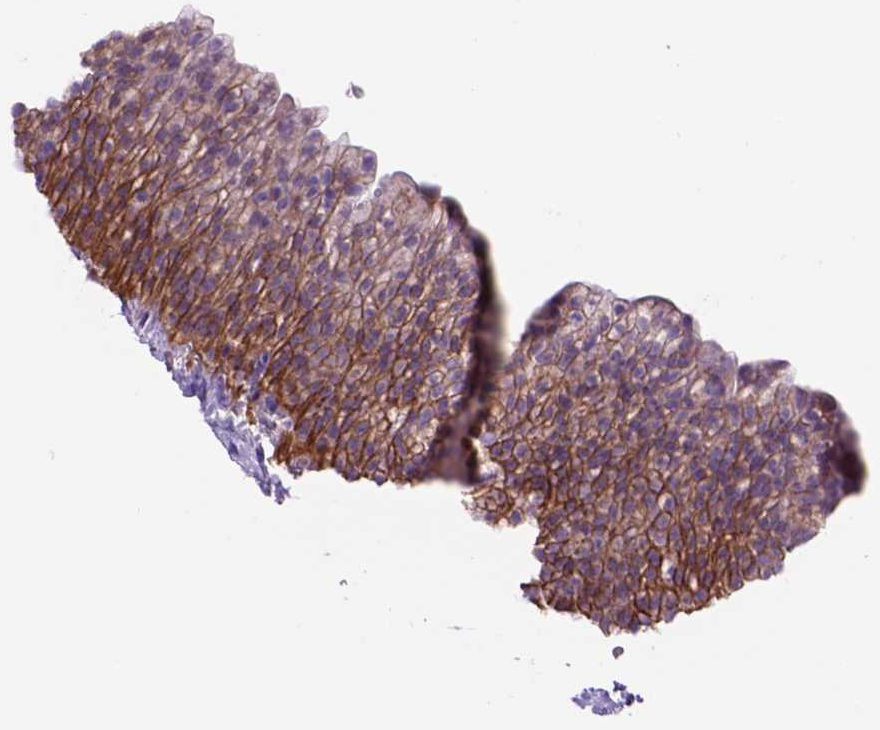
{"staining": {"intensity": "moderate", "quantity": ">75%", "location": "cytoplasmic/membranous"}, "tissue": "urinary bladder", "cell_type": "Urothelial cells", "image_type": "normal", "snomed": [{"axis": "morphology", "description": "Normal tissue, NOS"}, {"axis": "topography", "description": "Urinary bladder"}, {"axis": "topography", "description": "Prostate"}], "caption": "The immunohistochemical stain labels moderate cytoplasmic/membranous expression in urothelial cells of normal urinary bladder.", "gene": "EGFR", "patient": {"sex": "male", "age": 76}}